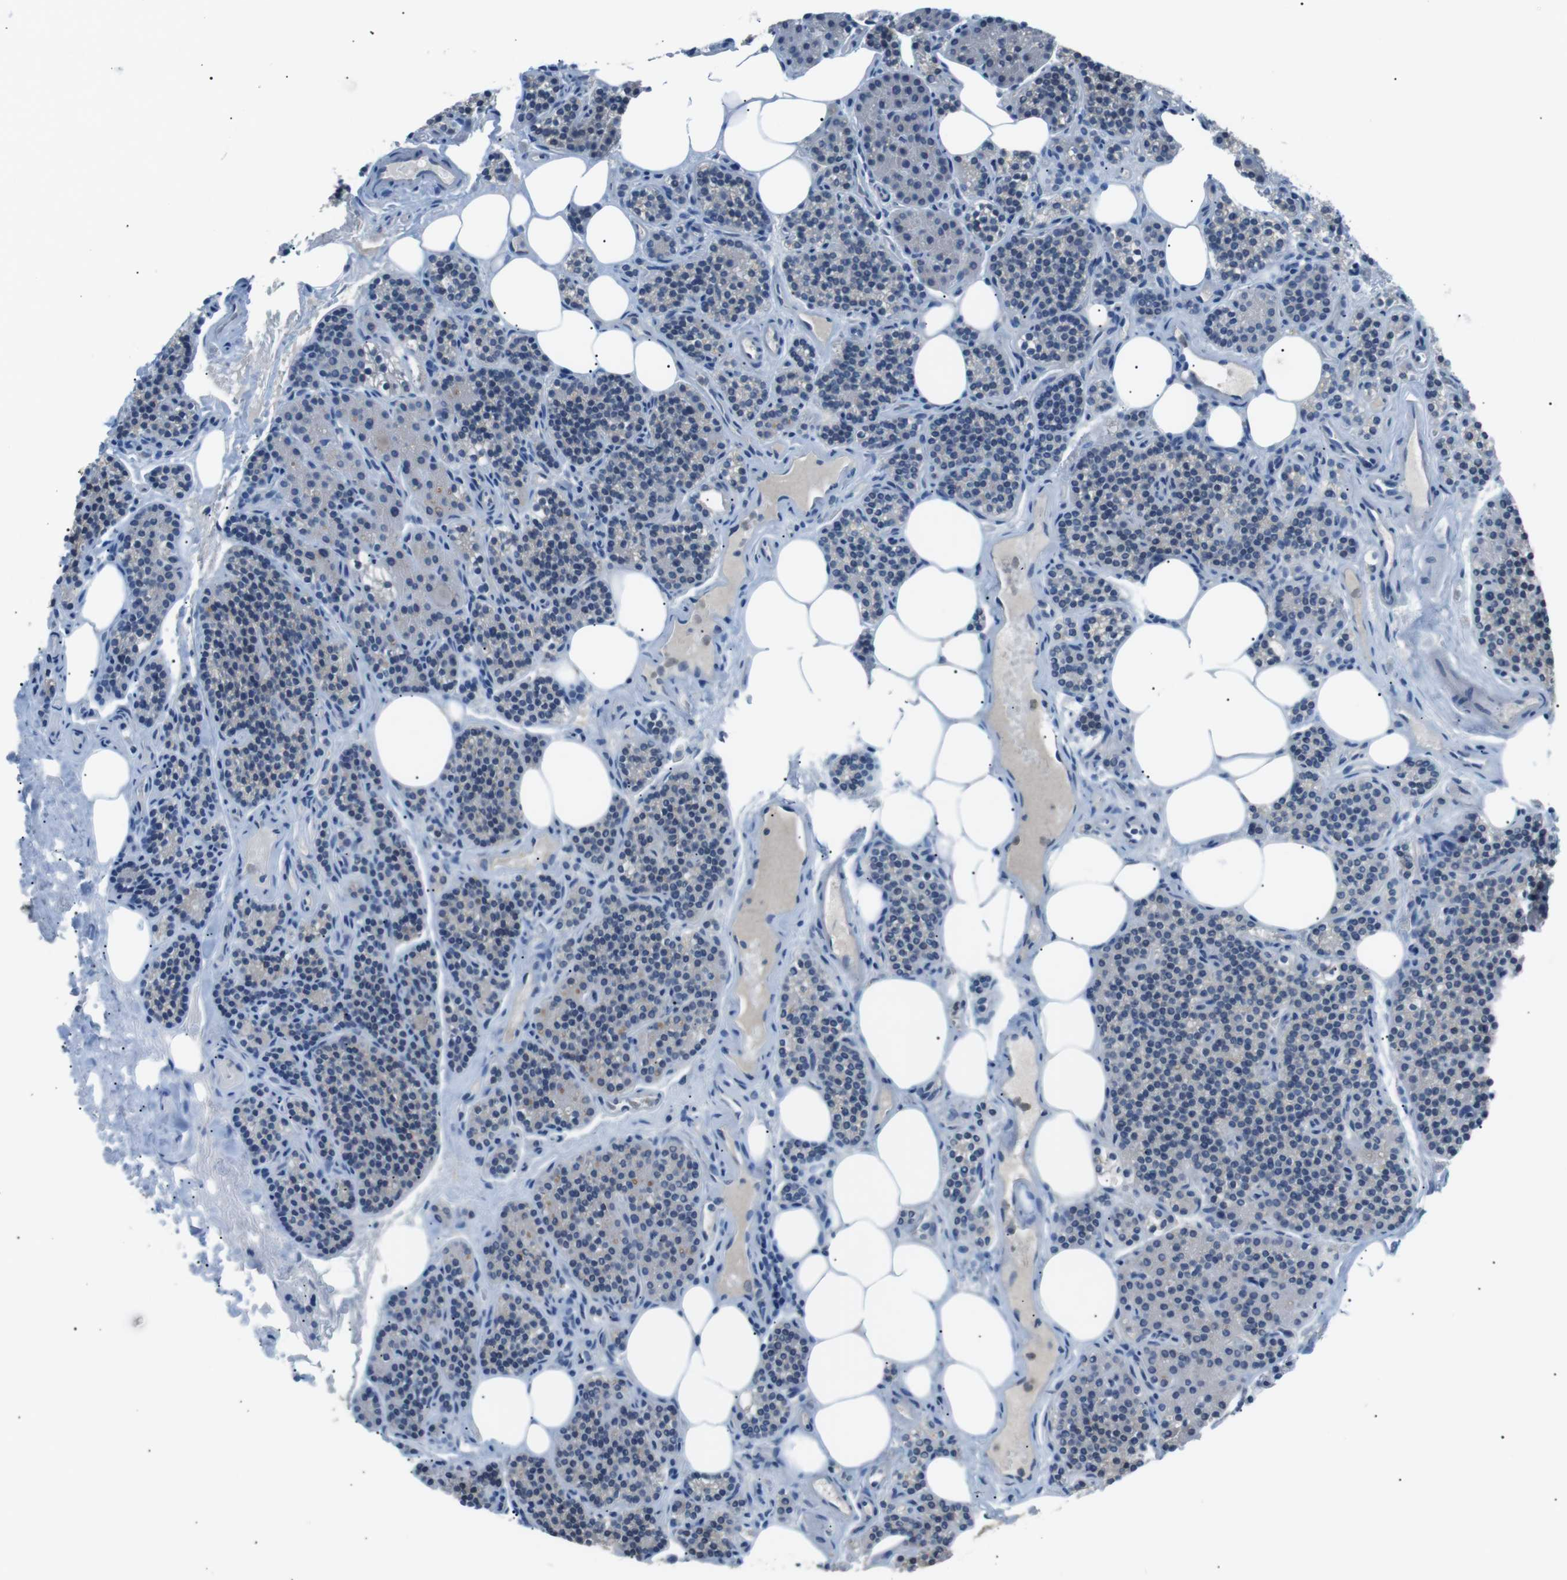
{"staining": {"intensity": "moderate", "quantity": "25%-75%", "location": "cytoplasmic/membranous"}, "tissue": "parathyroid gland", "cell_type": "Glandular cells", "image_type": "normal", "snomed": [{"axis": "morphology", "description": "Normal tissue, NOS"}, {"axis": "morphology", "description": "Adenoma, NOS"}, {"axis": "topography", "description": "Parathyroid gland"}], "caption": "There is medium levels of moderate cytoplasmic/membranous expression in glandular cells of benign parathyroid gland, as demonstrated by immunohistochemical staining (brown color).", "gene": "CDH26", "patient": {"sex": "female", "age": 74}}